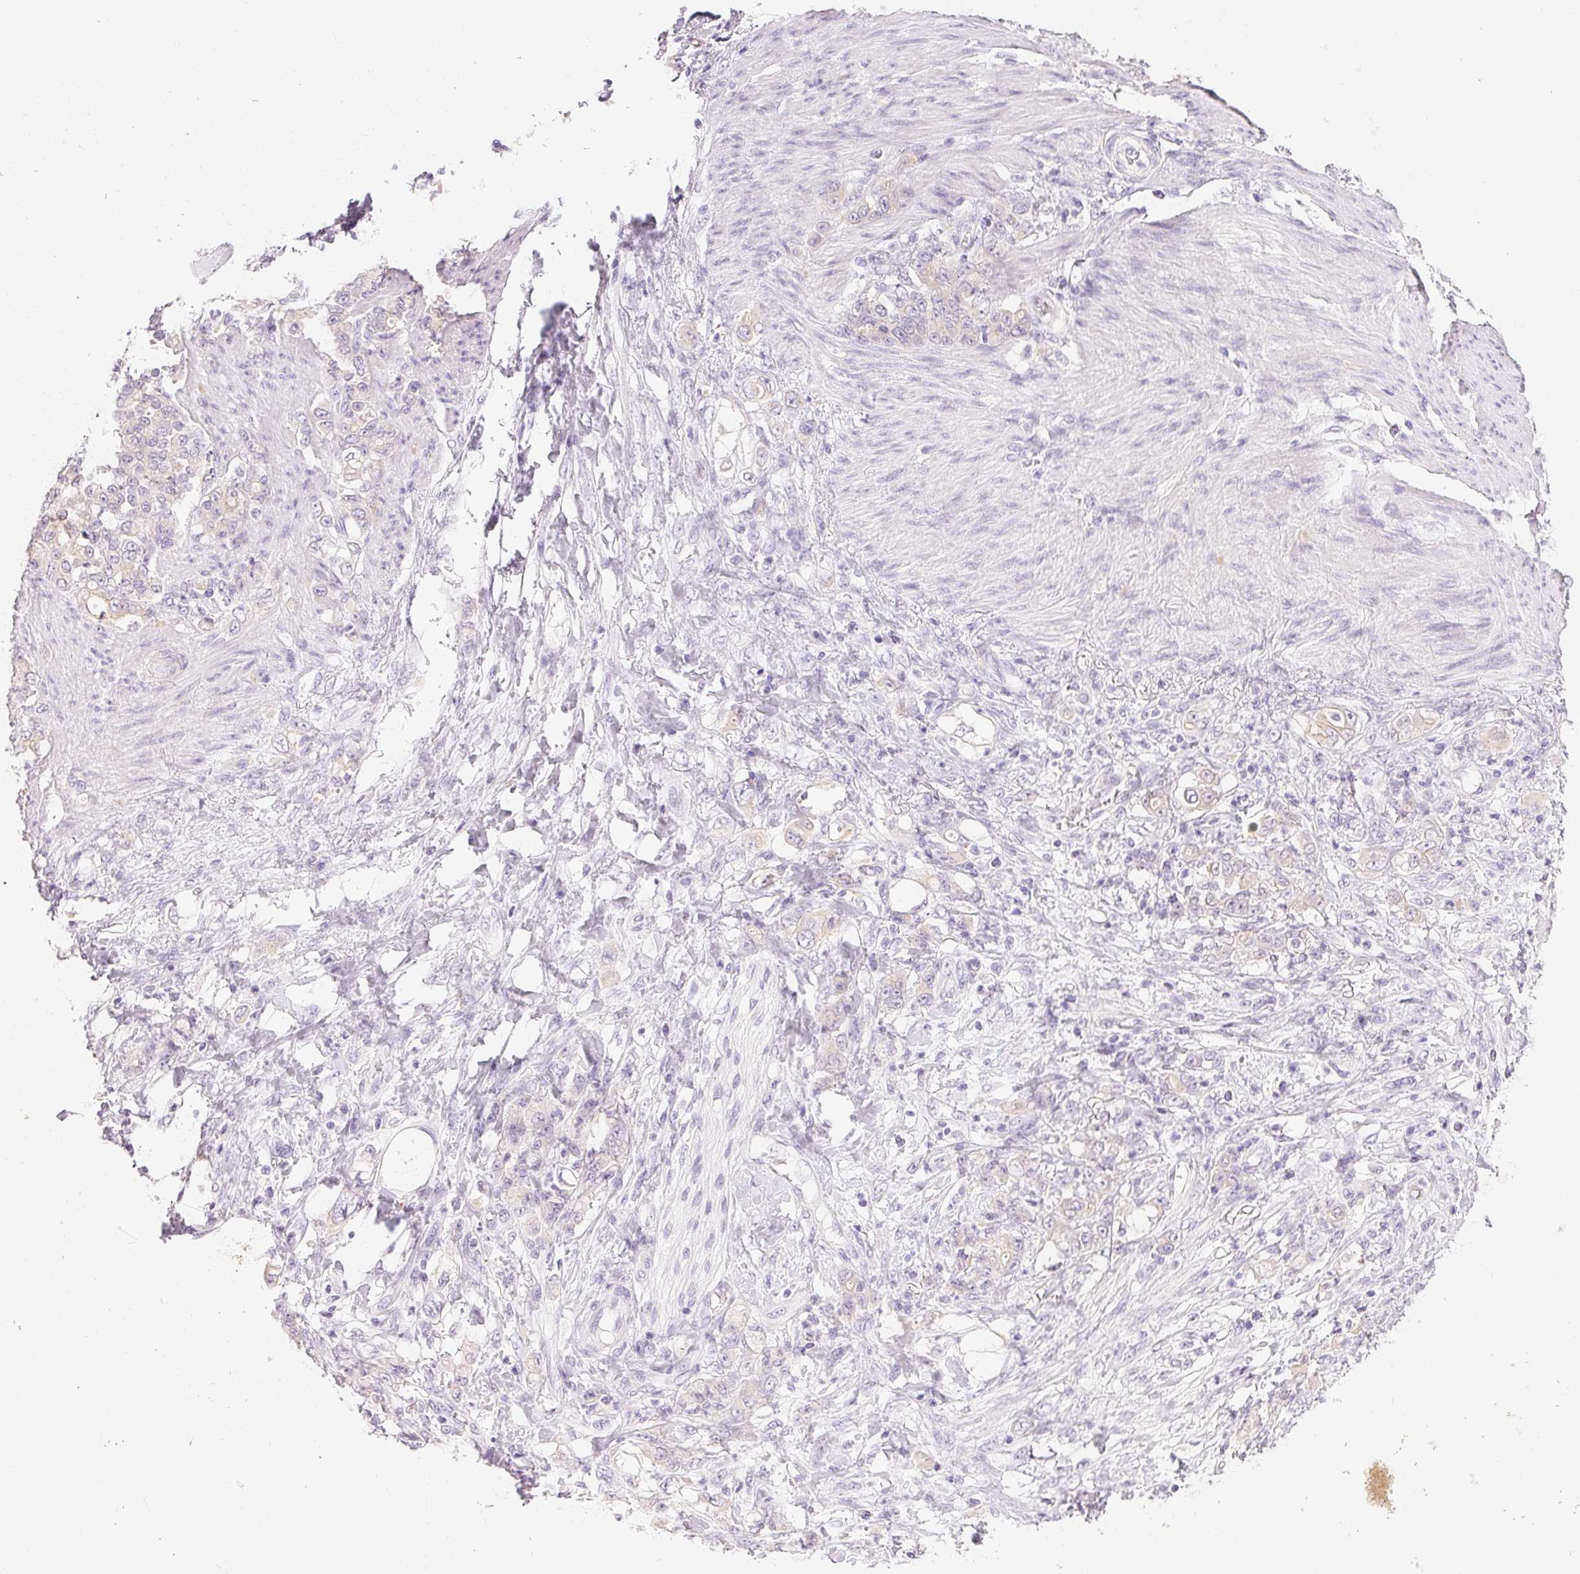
{"staining": {"intensity": "negative", "quantity": "none", "location": "none"}, "tissue": "stomach cancer", "cell_type": "Tumor cells", "image_type": "cancer", "snomed": [{"axis": "morphology", "description": "Adenocarcinoma, NOS"}, {"axis": "topography", "description": "Stomach"}], "caption": "An IHC photomicrograph of stomach cancer is shown. There is no staining in tumor cells of stomach cancer.", "gene": "SFTPD", "patient": {"sex": "female", "age": 79}}